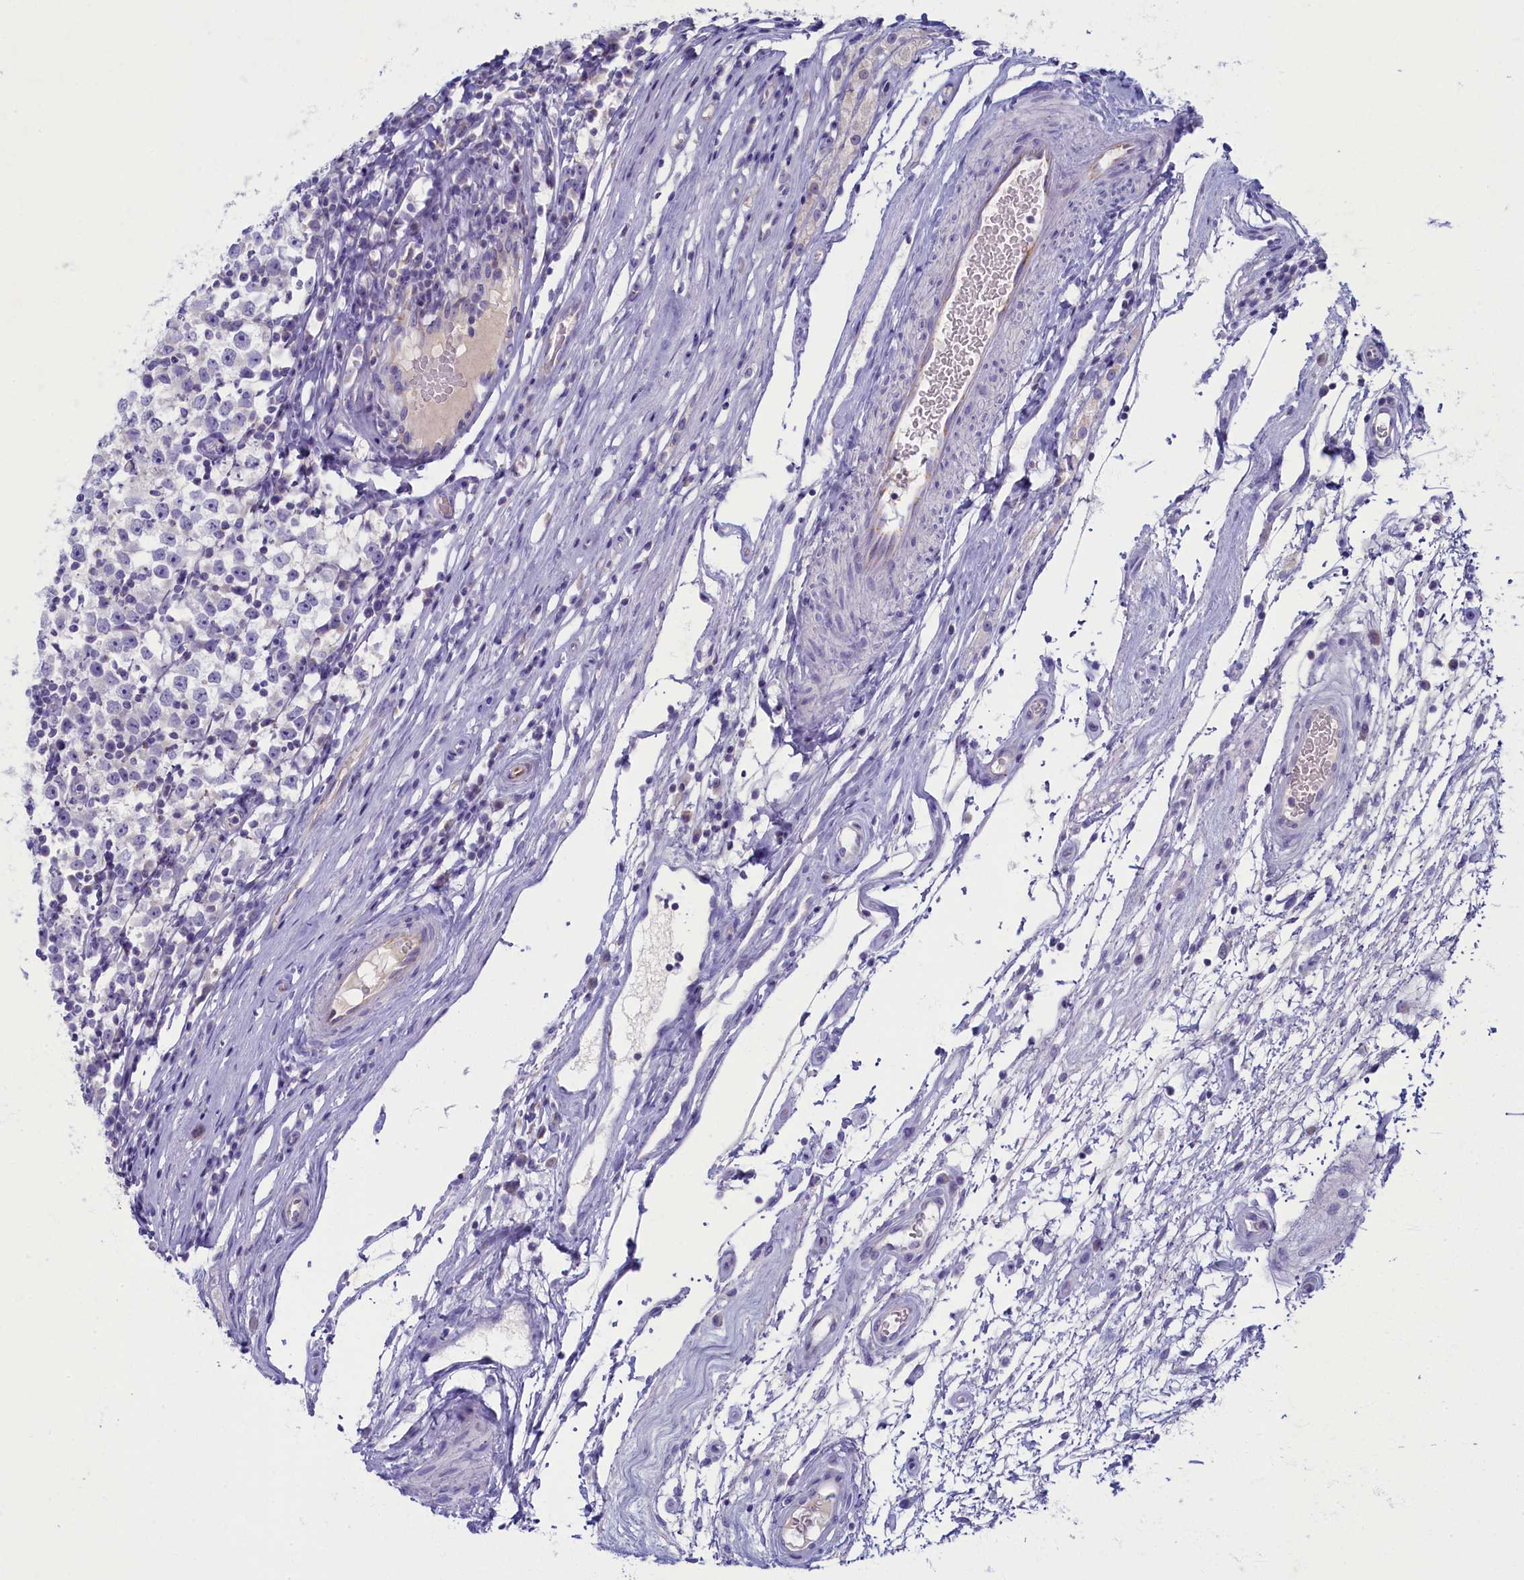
{"staining": {"intensity": "negative", "quantity": "none", "location": "none"}, "tissue": "testis cancer", "cell_type": "Tumor cells", "image_type": "cancer", "snomed": [{"axis": "morphology", "description": "Seminoma, NOS"}, {"axis": "topography", "description": "Testis"}], "caption": "A micrograph of human seminoma (testis) is negative for staining in tumor cells. The staining was performed using DAB (3,3'-diaminobenzidine) to visualize the protein expression in brown, while the nuclei were stained in blue with hematoxylin (Magnification: 20x).", "gene": "OCIAD2", "patient": {"sex": "male", "age": 65}}